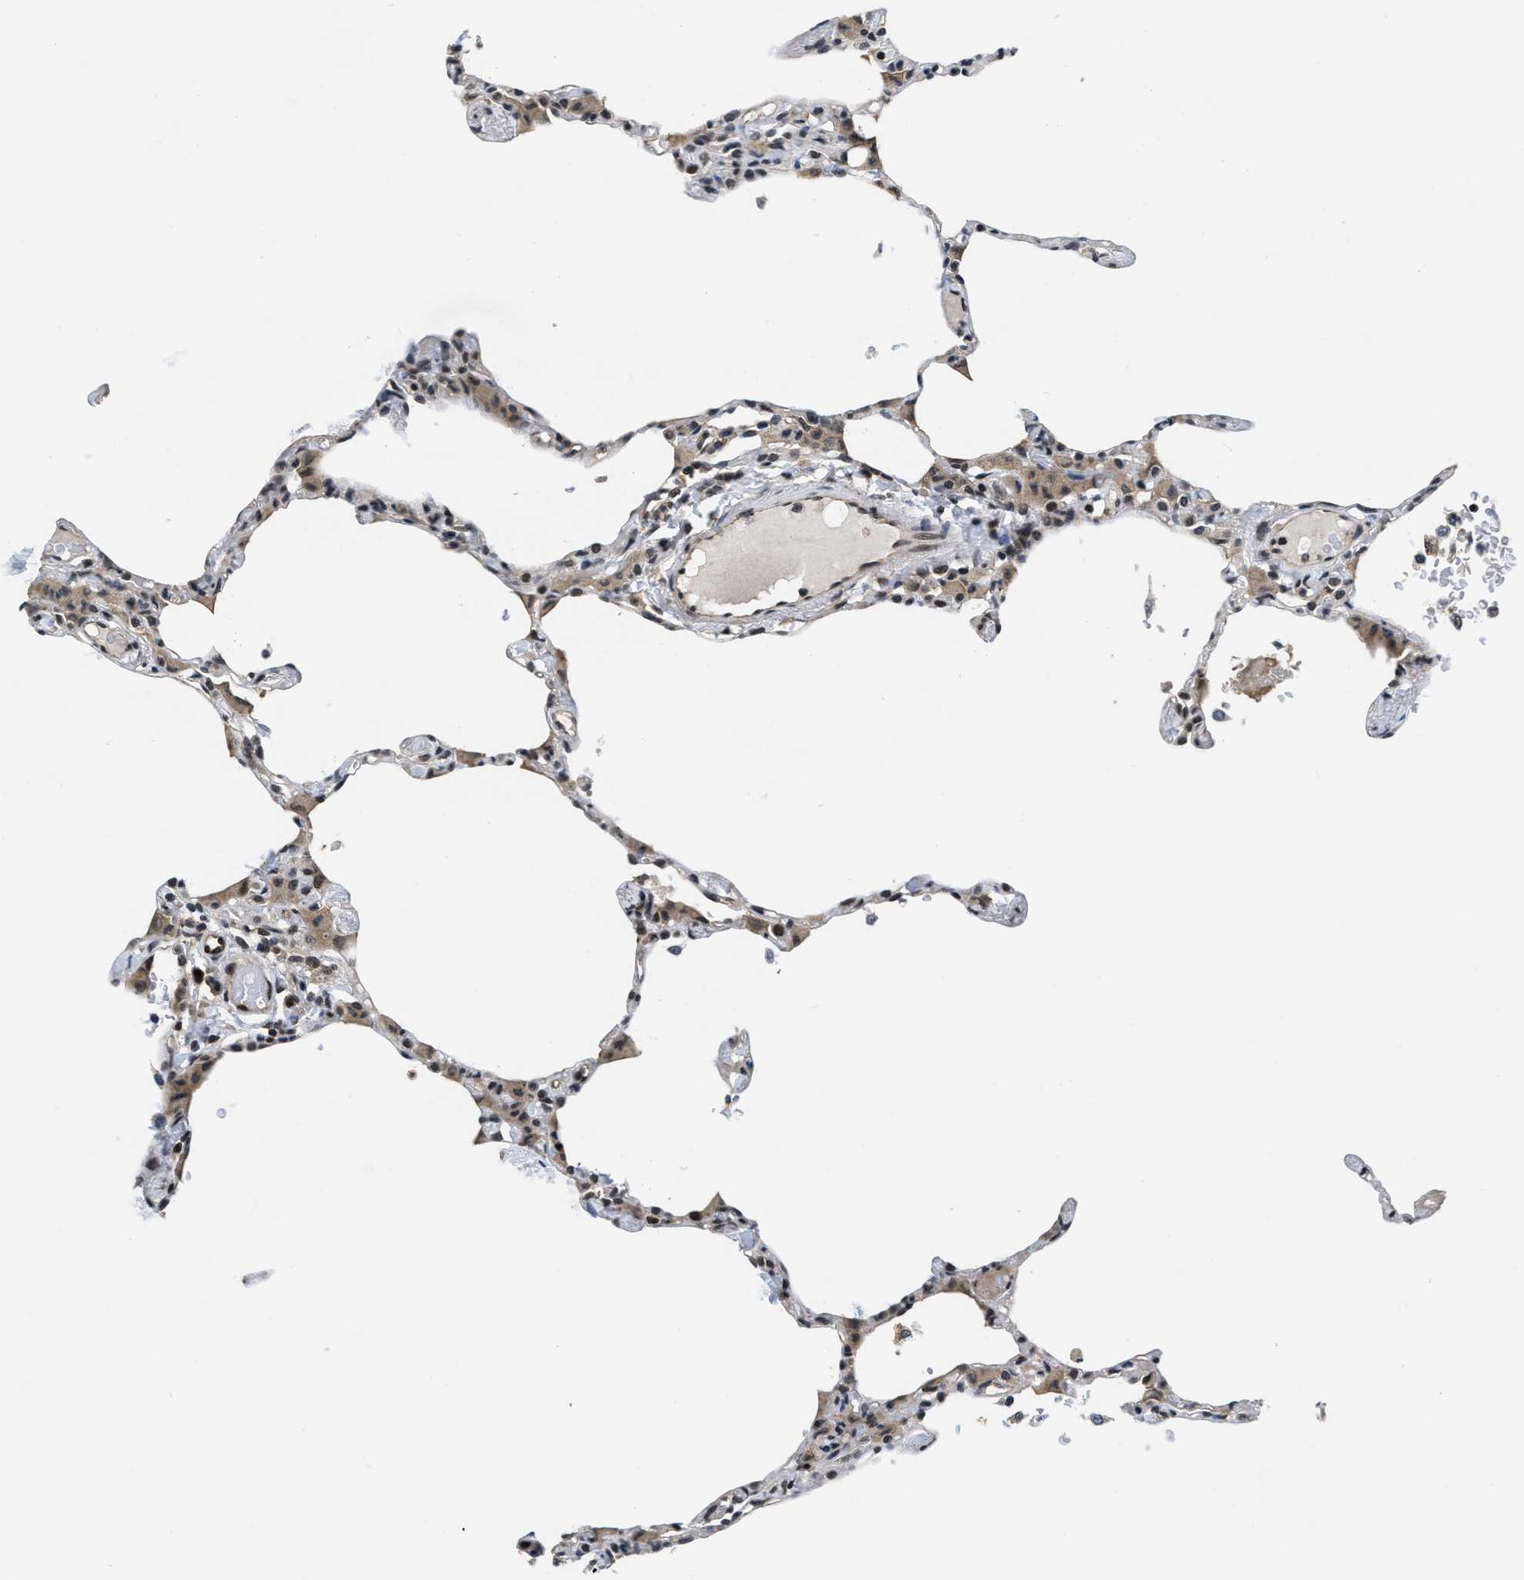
{"staining": {"intensity": "weak", "quantity": "25%-75%", "location": "cytoplasmic/membranous"}, "tissue": "lung", "cell_type": "Alveolar cells", "image_type": "normal", "snomed": [{"axis": "morphology", "description": "Normal tissue, NOS"}, {"axis": "topography", "description": "Lung"}], "caption": "High-magnification brightfield microscopy of unremarkable lung stained with DAB (3,3'-diaminobenzidine) (brown) and counterstained with hematoxylin (blue). alveolar cells exhibit weak cytoplasmic/membranous expression is identified in about25%-75% of cells.", "gene": "CUL4B", "patient": {"sex": "female", "age": 49}}